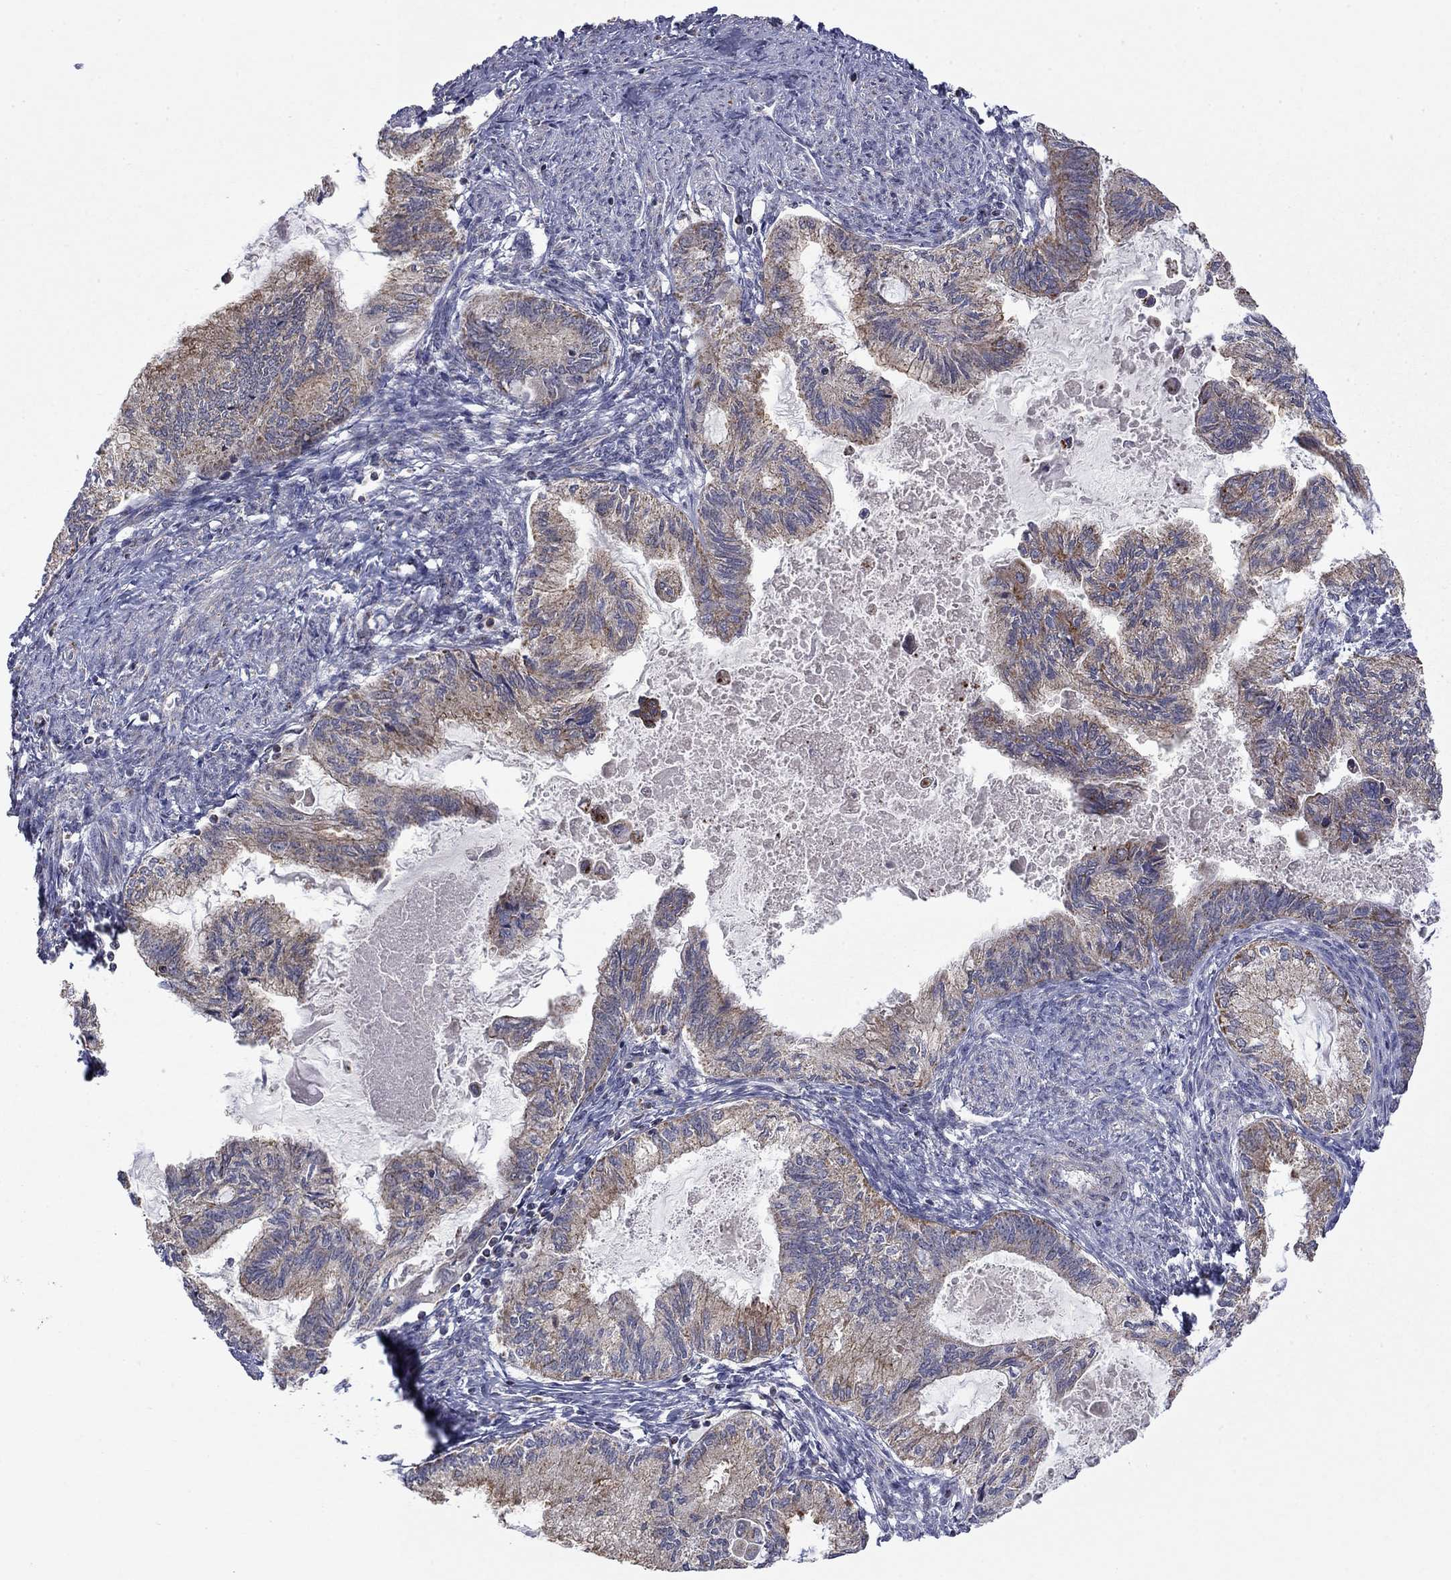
{"staining": {"intensity": "moderate", "quantity": "<25%", "location": "cytoplasmic/membranous"}, "tissue": "endometrial cancer", "cell_type": "Tumor cells", "image_type": "cancer", "snomed": [{"axis": "morphology", "description": "Adenocarcinoma, NOS"}, {"axis": "topography", "description": "Endometrium"}], "caption": "Protein staining of endometrial adenocarcinoma tissue displays moderate cytoplasmic/membranous staining in about <25% of tumor cells.", "gene": "DOP1B", "patient": {"sex": "female", "age": 86}}